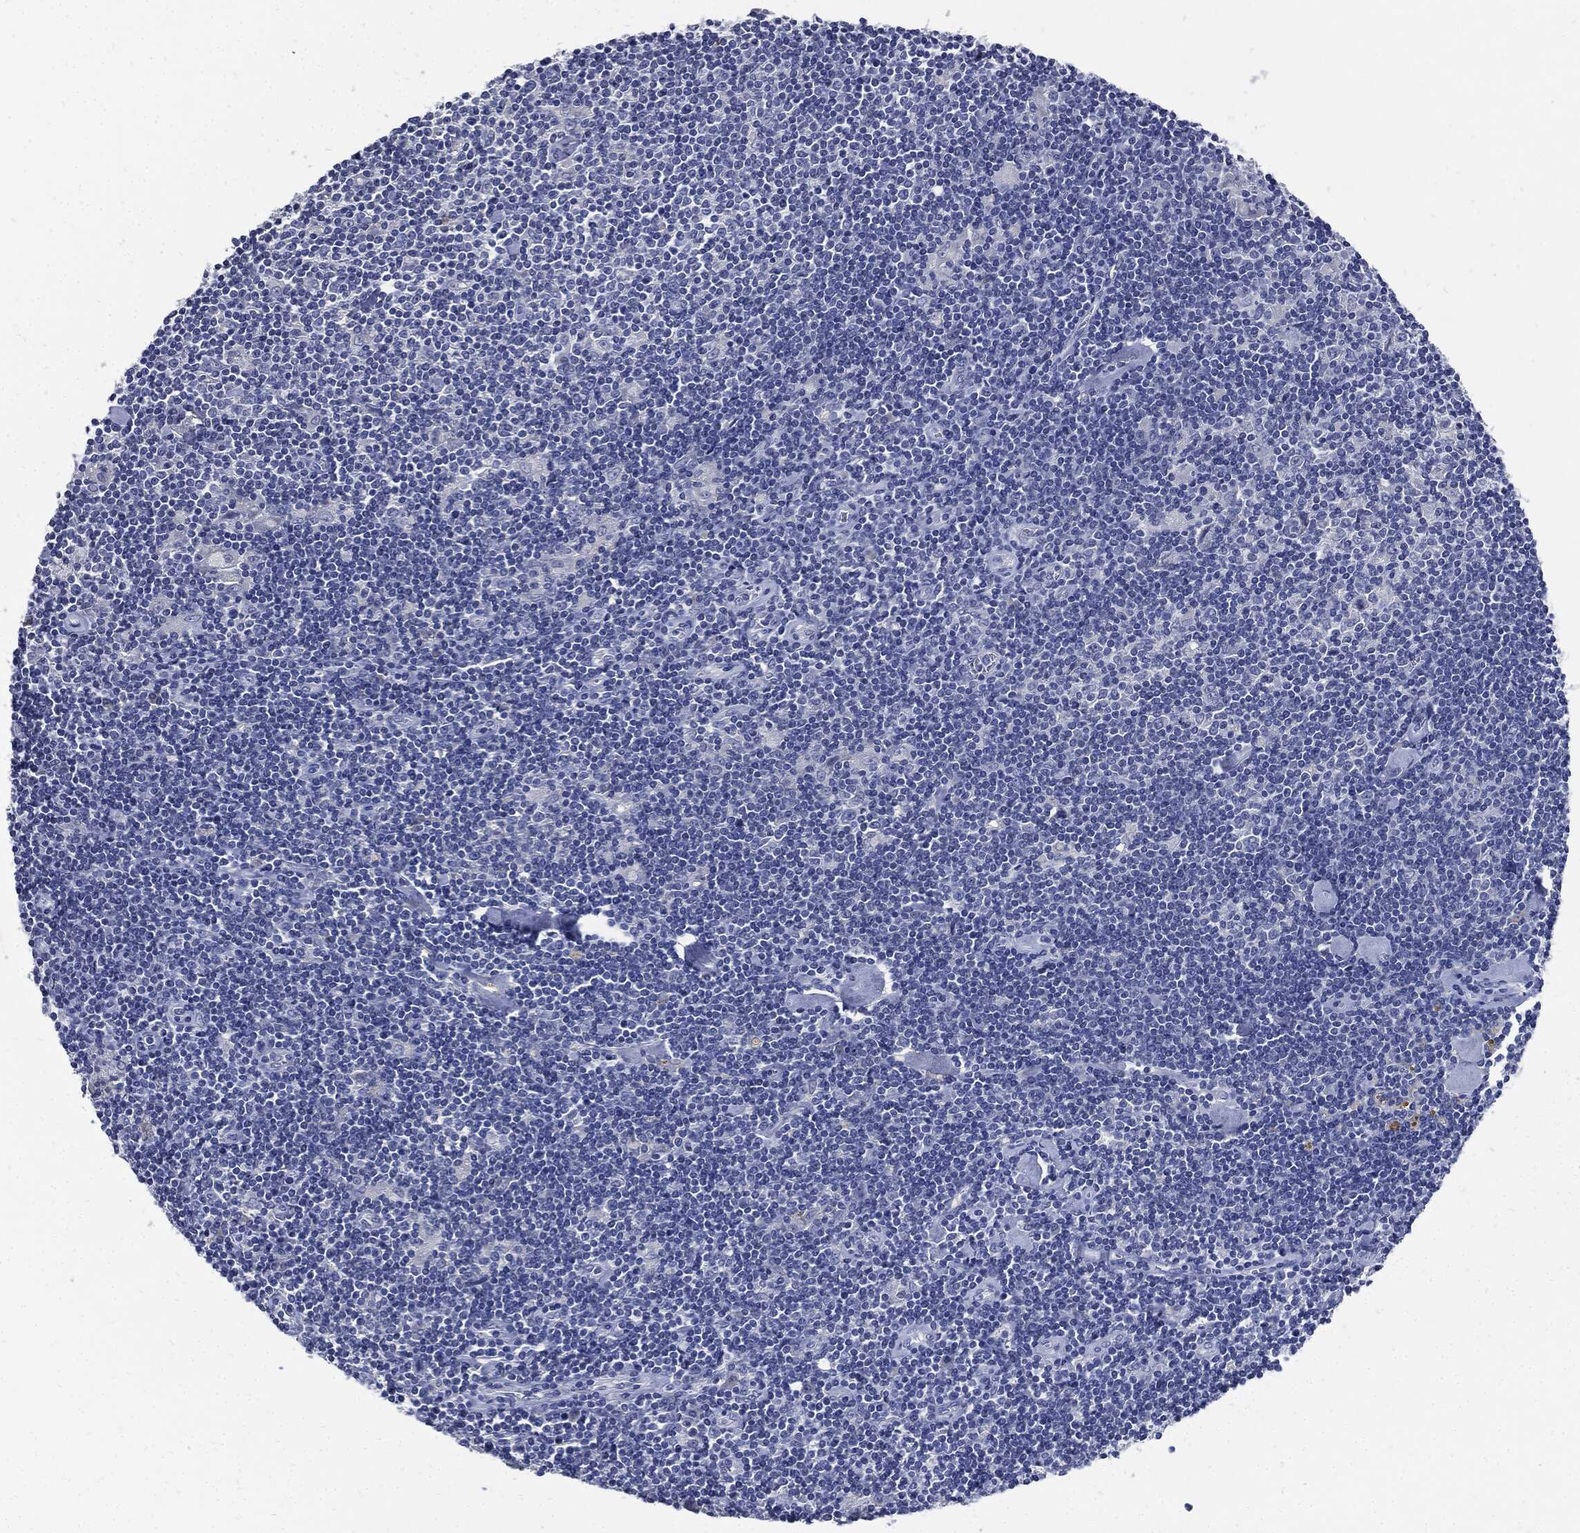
{"staining": {"intensity": "negative", "quantity": "none", "location": "none"}, "tissue": "lymphoma", "cell_type": "Tumor cells", "image_type": "cancer", "snomed": [{"axis": "morphology", "description": "Hodgkin's disease, NOS"}, {"axis": "topography", "description": "Lymph node"}], "caption": "High power microscopy photomicrograph of an immunohistochemistry image of Hodgkin's disease, revealing no significant staining in tumor cells.", "gene": "CPE", "patient": {"sex": "male", "age": 40}}